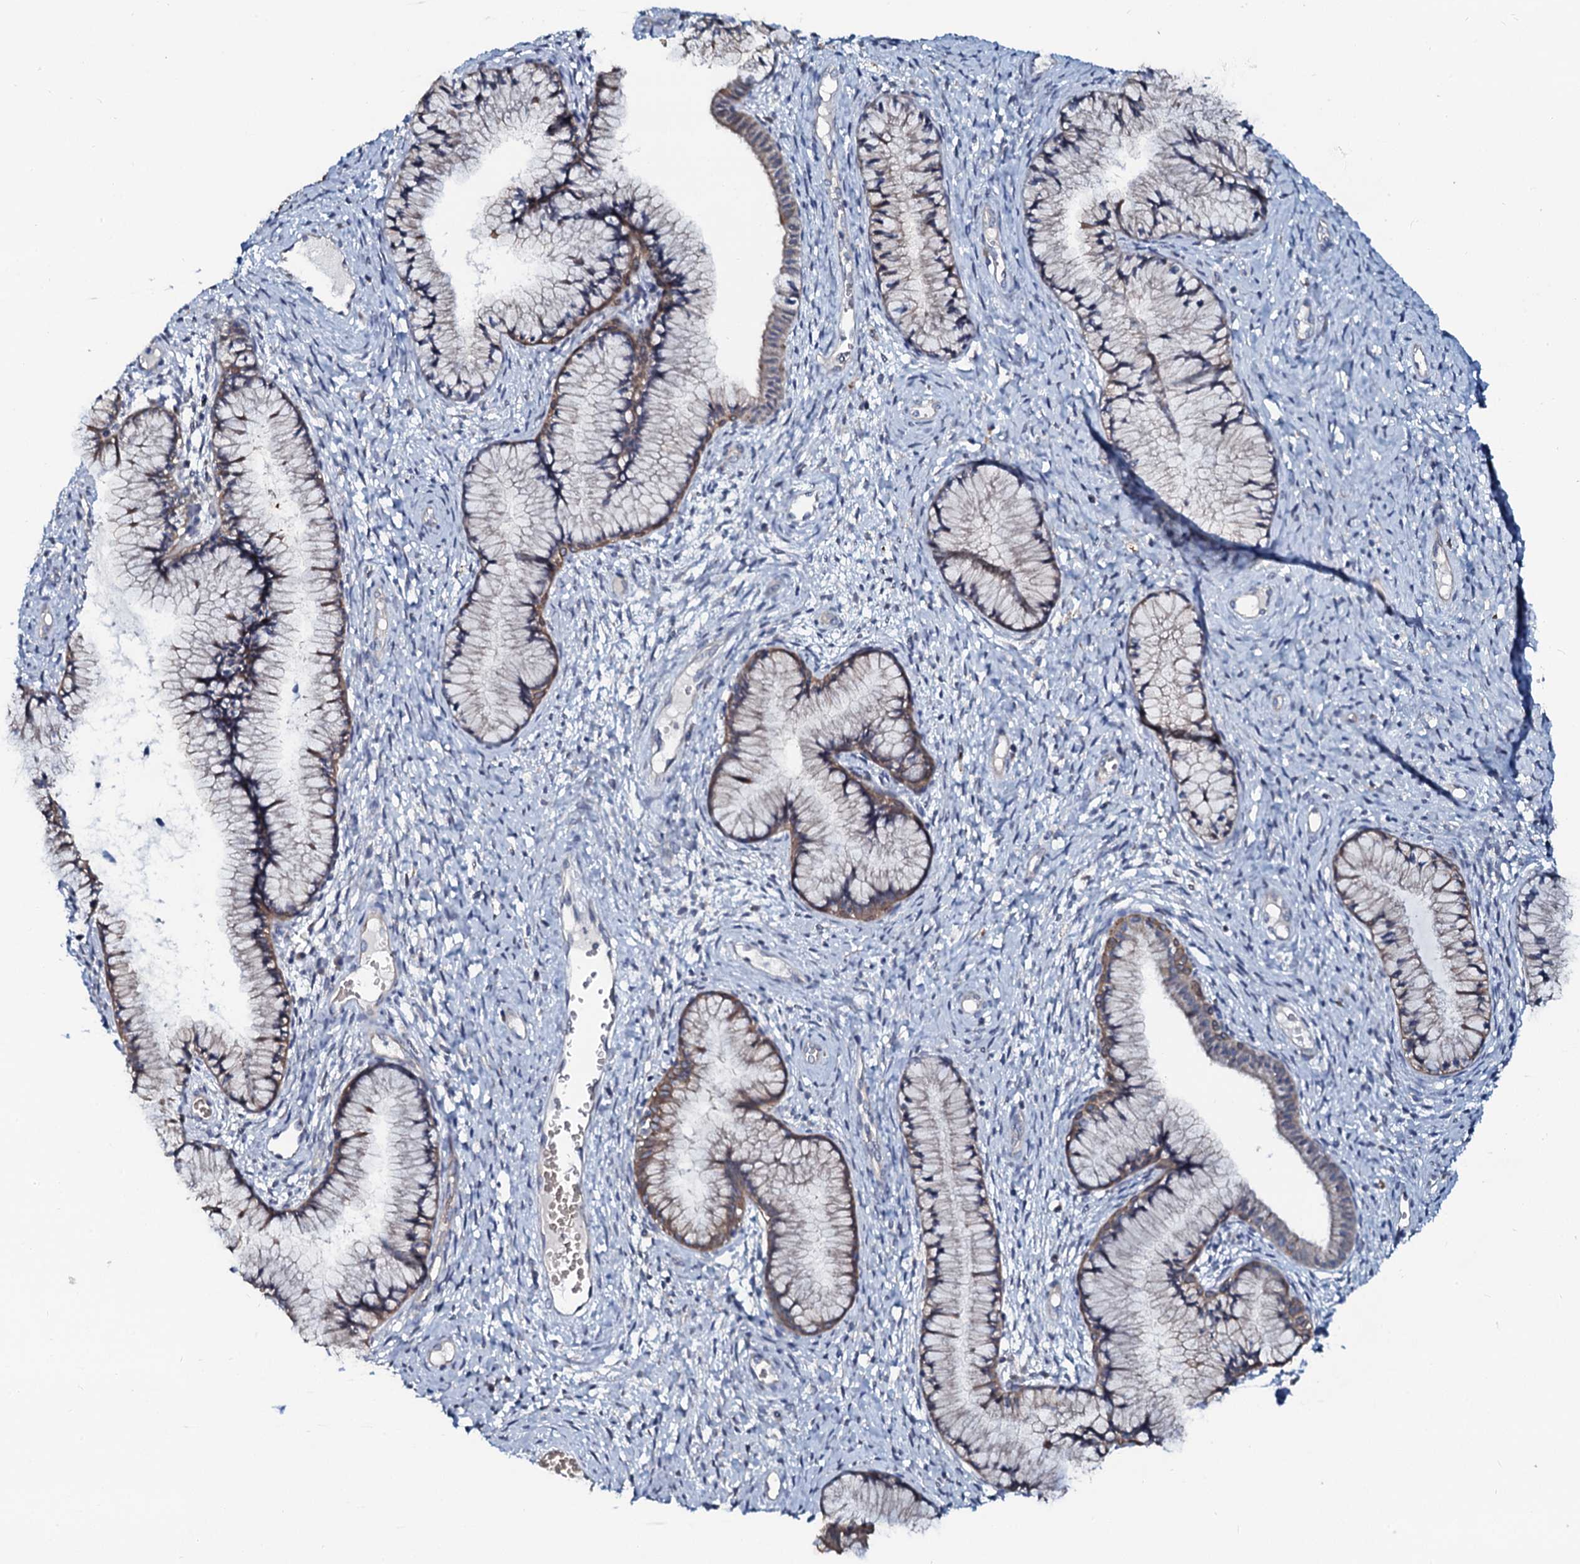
{"staining": {"intensity": "weak", "quantity": ">75%", "location": "cytoplasmic/membranous"}, "tissue": "cervix", "cell_type": "Glandular cells", "image_type": "normal", "snomed": [{"axis": "morphology", "description": "Normal tissue, NOS"}, {"axis": "topography", "description": "Cervix"}], "caption": "A brown stain shows weak cytoplasmic/membranous positivity of a protein in glandular cells of benign human cervix.", "gene": "C10orf88", "patient": {"sex": "female", "age": 42}}